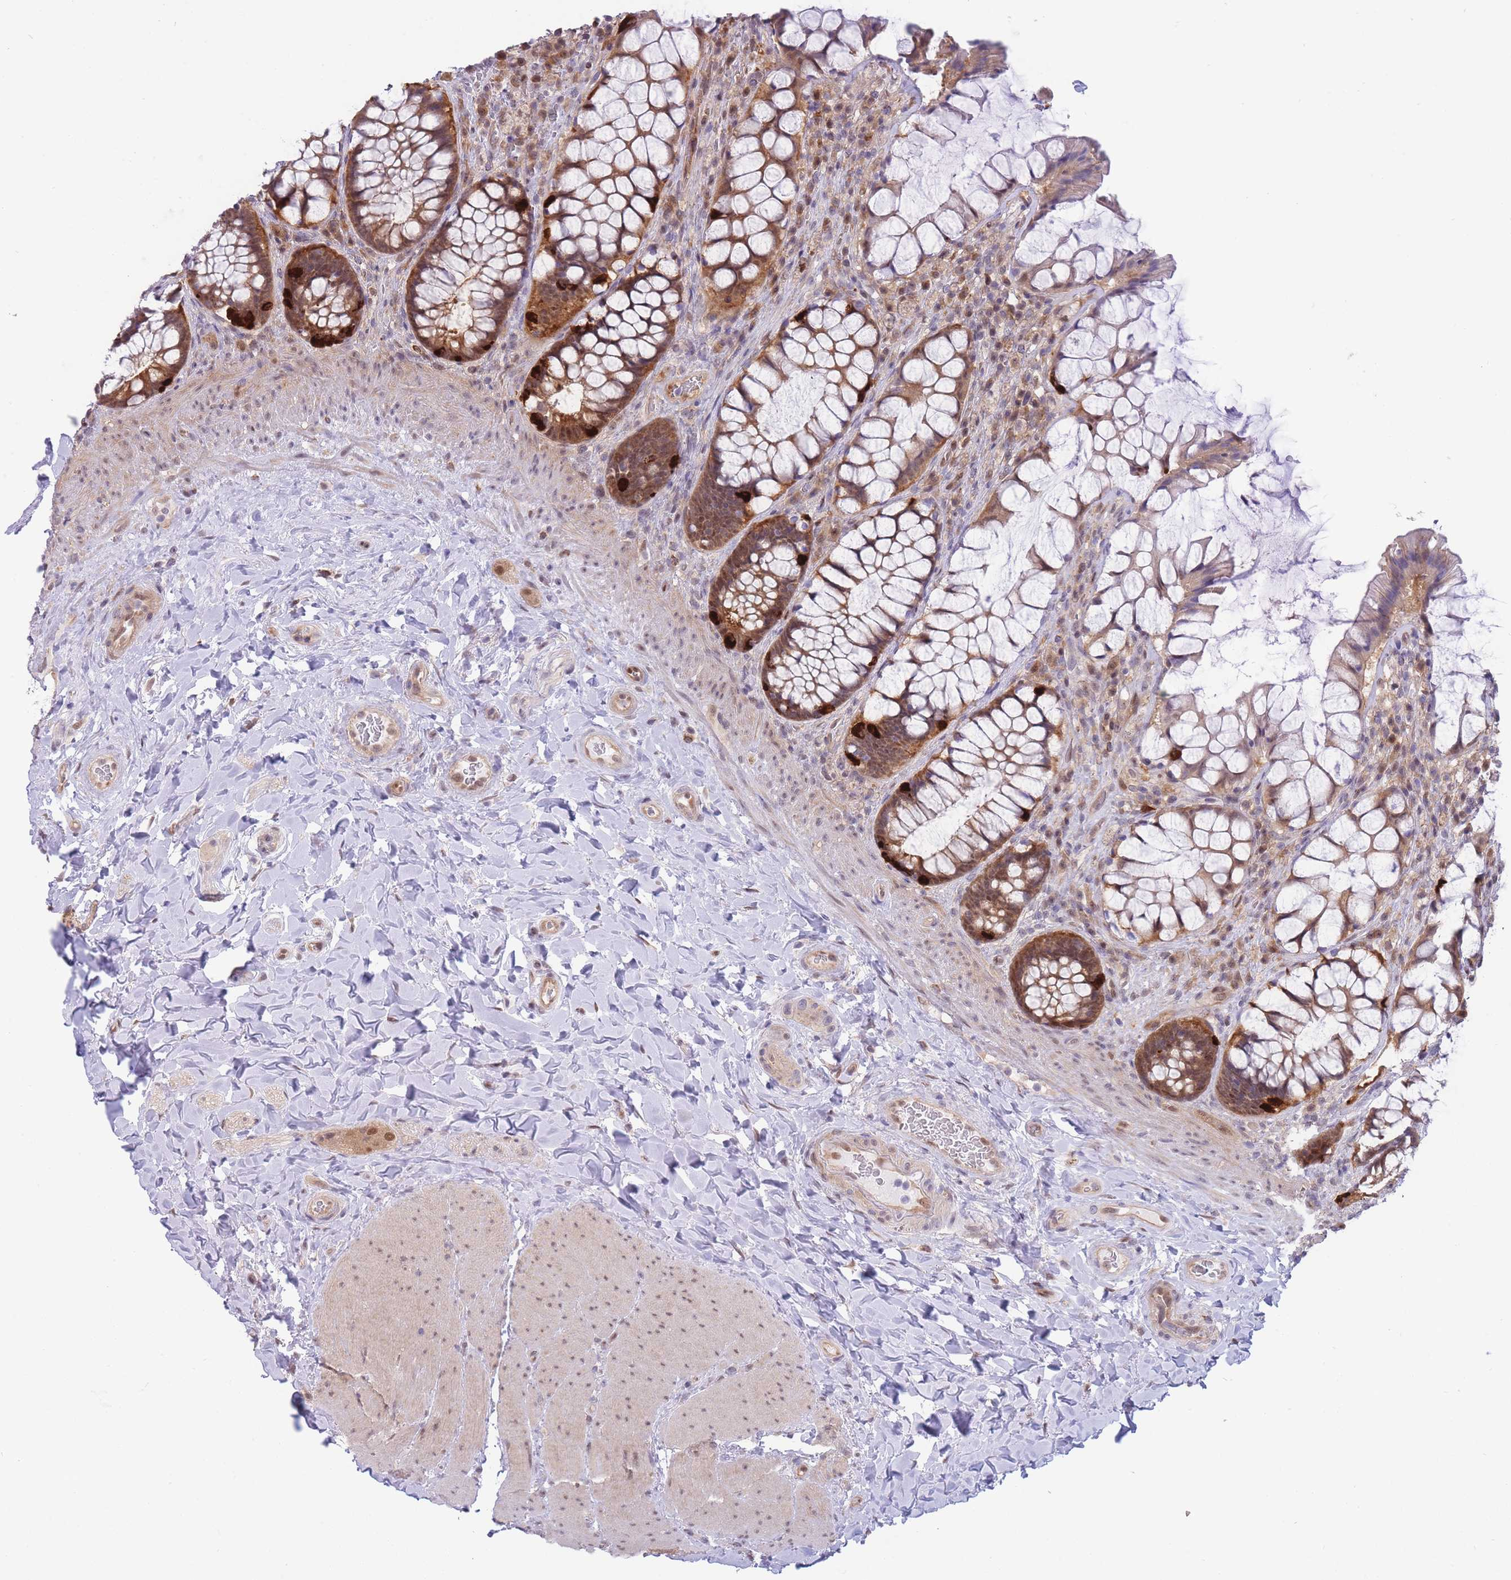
{"staining": {"intensity": "moderate", "quantity": ">75%", "location": "cytoplasmic/membranous,nuclear"}, "tissue": "rectum", "cell_type": "Glandular cells", "image_type": "normal", "snomed": [{"axis": "morphology", "description": "Normal tissue, NOS"}, {"axis": "topography", "description": "Rectum"}], "caption": "Rectum stained with IHC displays moderate cytoplasmic/membranous,nuclear expression in approximately >75% of glandular cells.", "gene": "NSFL1C", "patient": {"sex": "female", "age": 58}}